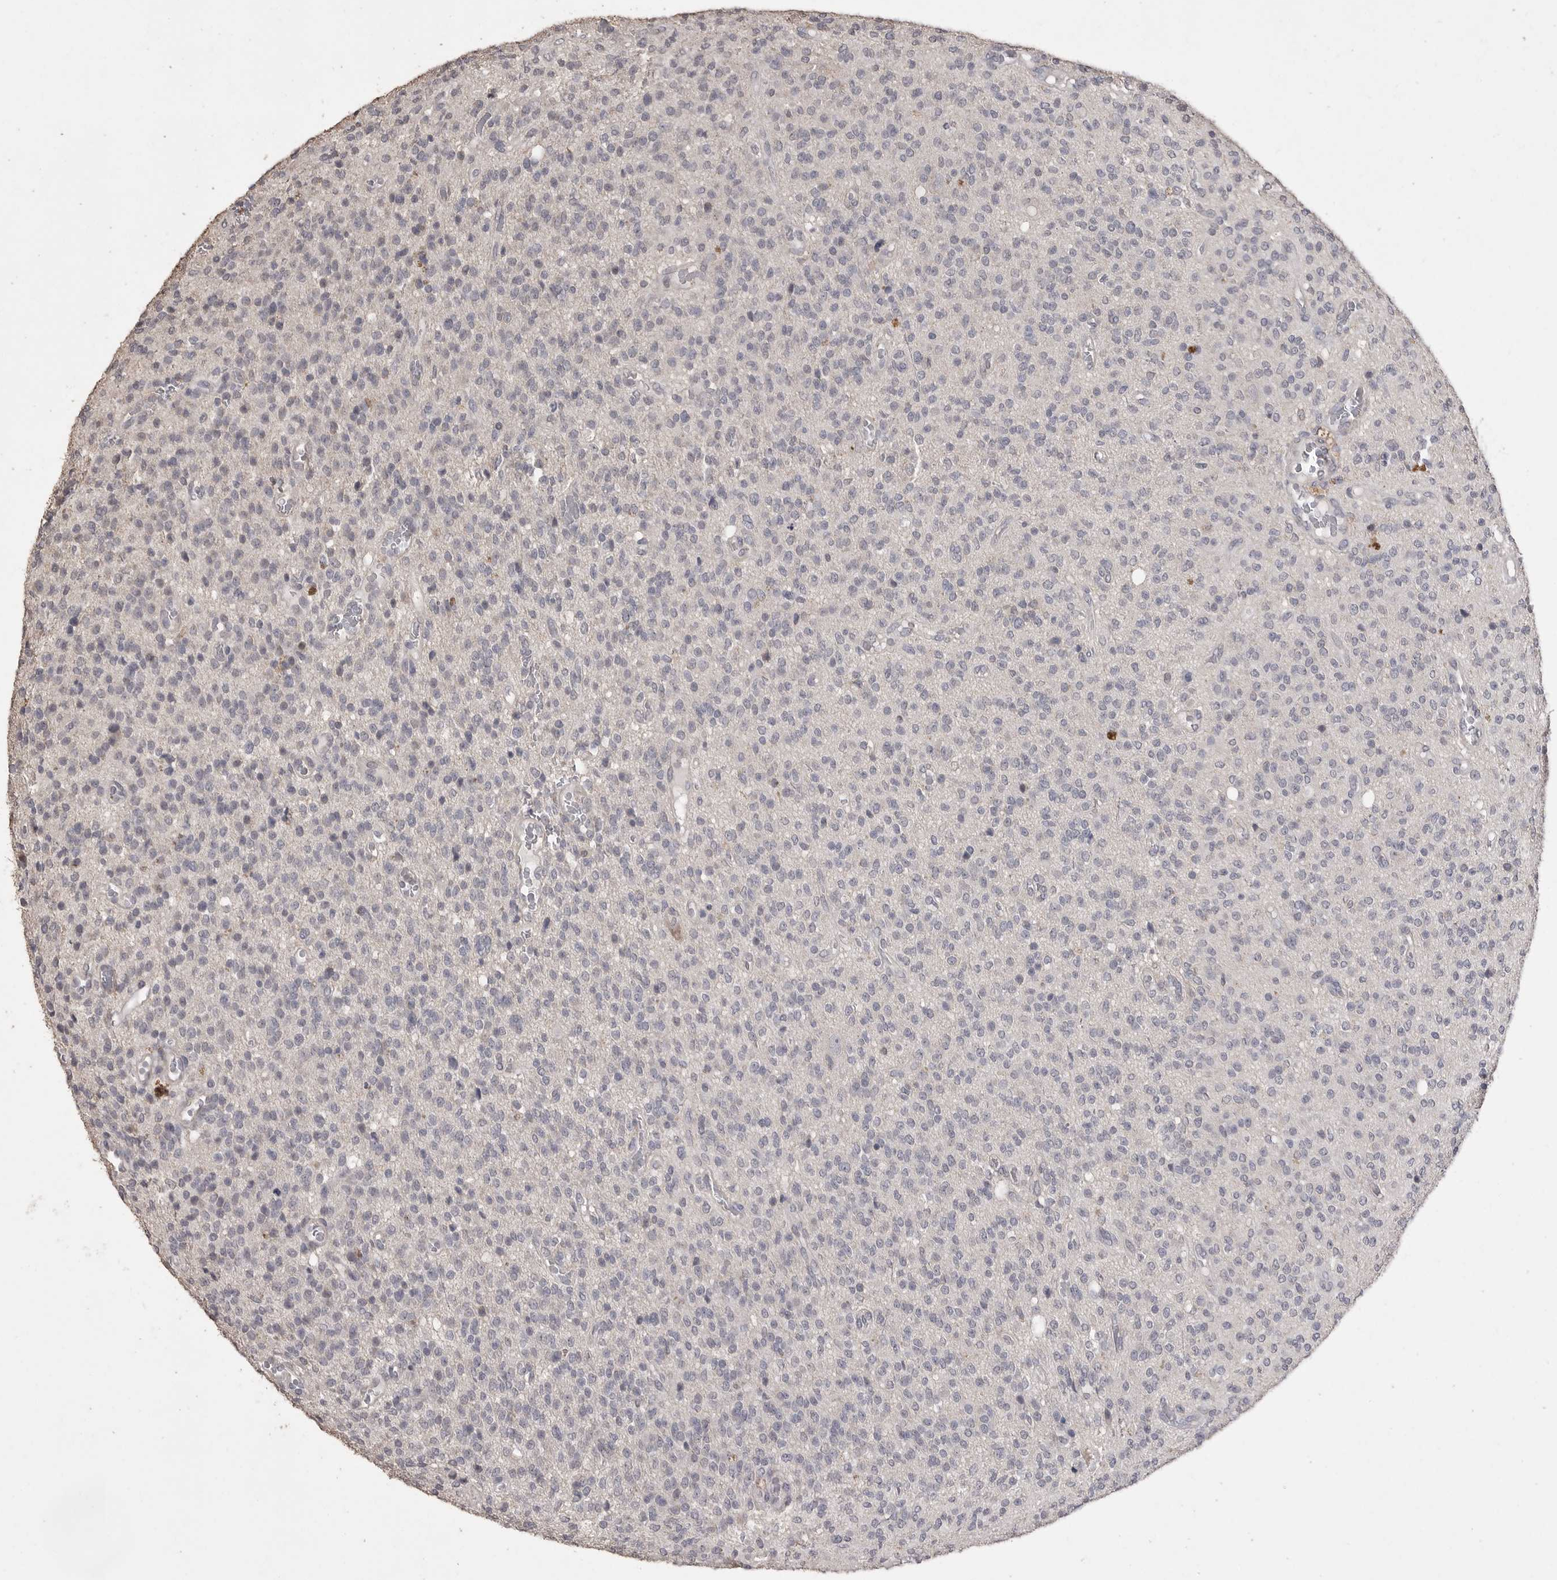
{"staining": {"intensity": "negative", "quantity": "none", "location": "none"}, "tissue": "glioma", "cell_type": "Tumor cells", "image_type": "cancer", "snomed": [{"axis": "morphology", "description": "Glioma, malignant, High grade"}, {"axis": "topography", "description": "Brain"}], "caption": "There is no significant positivity in tumor cells of malignant glioma (high-grade).", "gene": "MMP7", "patient": {"sex": "male", "age": 34}}